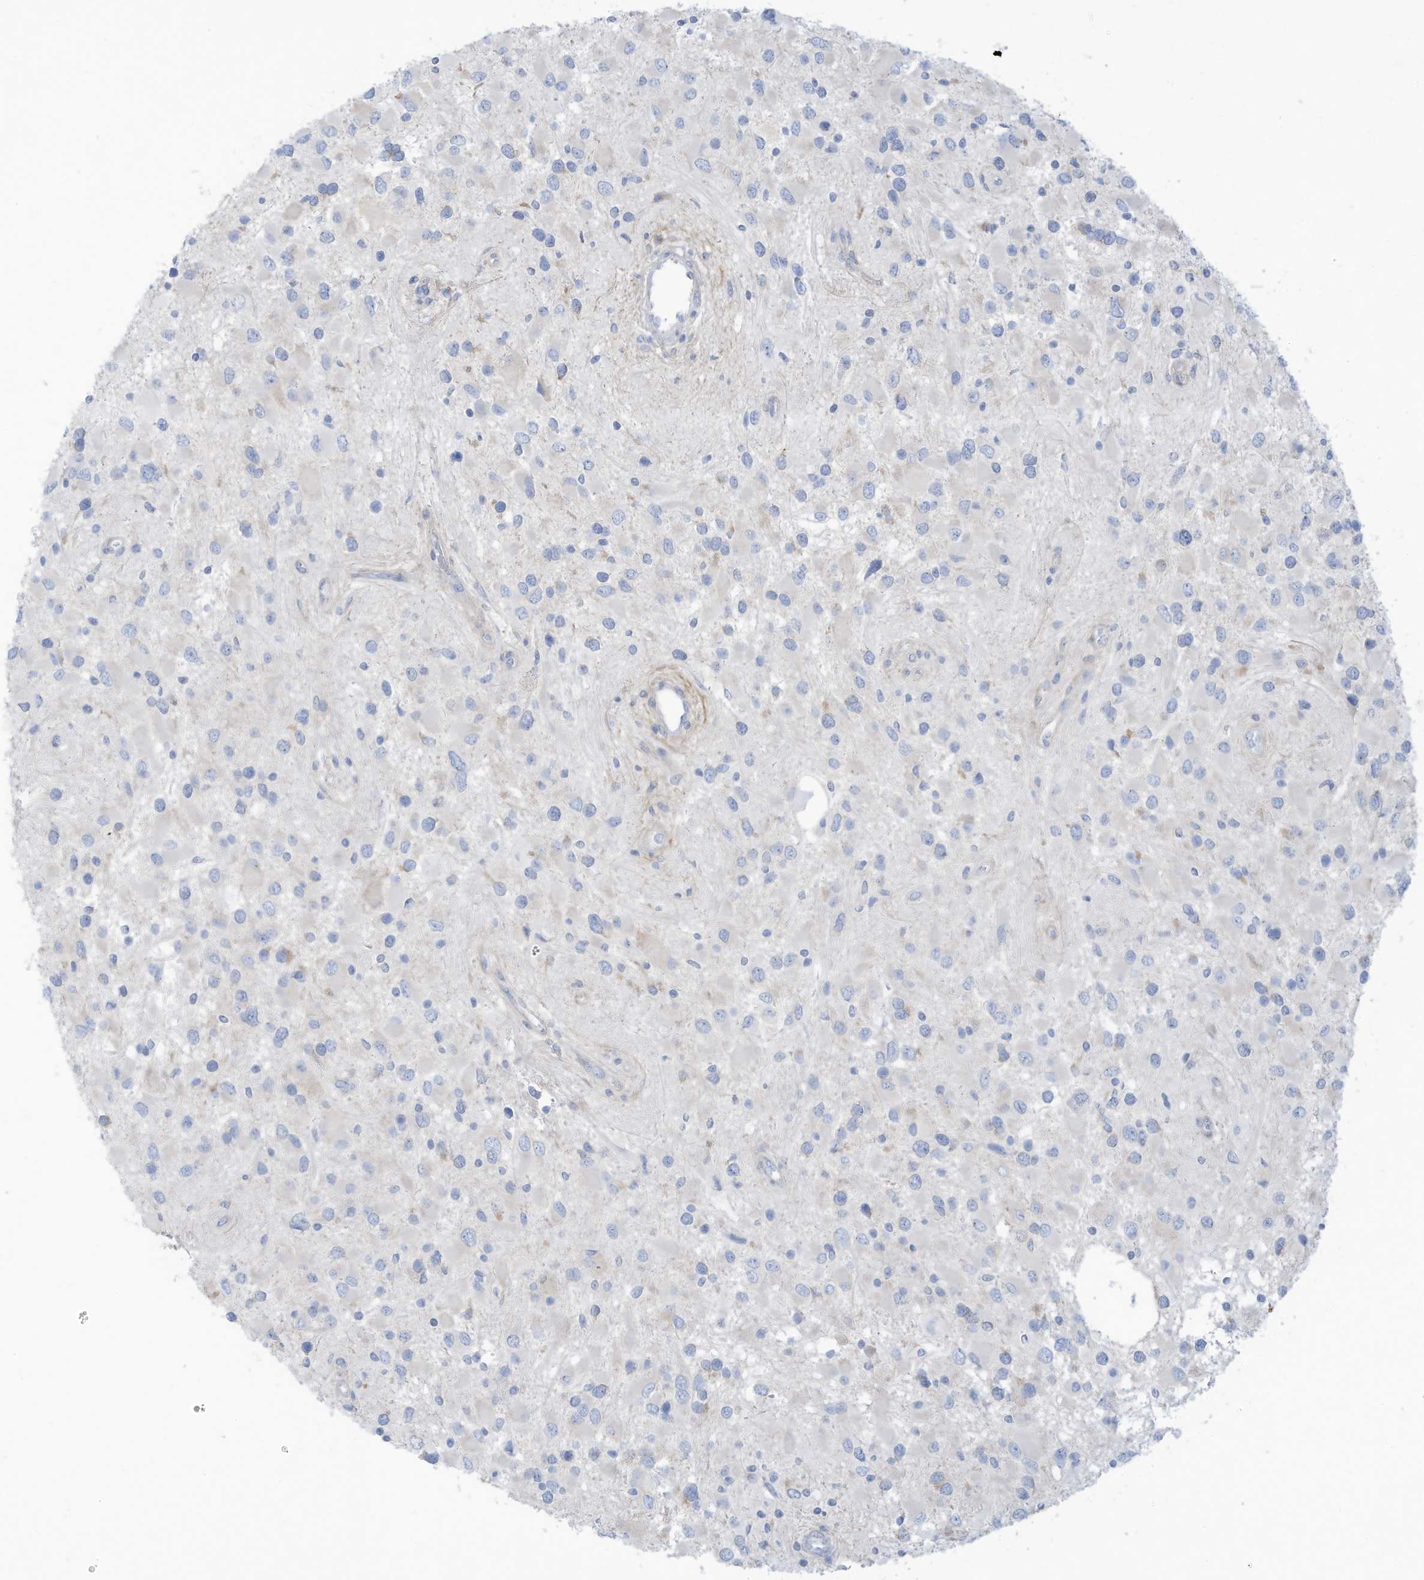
{"staining": {"intensity": "negative", "quantity": "none", "location": "none"}, "tissue": "glioma", "cell_type": "Tumor cells", "image_type": "cancer", "snomed": [{"axis": "morphology", "description": "Glioma, malignant, High grade"}, {"axis": "topography", "description": "Brain"}], "caption": "Tumor cells are negative for protein expression in human malignant high-grade glioma.", "gene": "TRMT2B", "patient": {"sex": "male", "age": 53}}